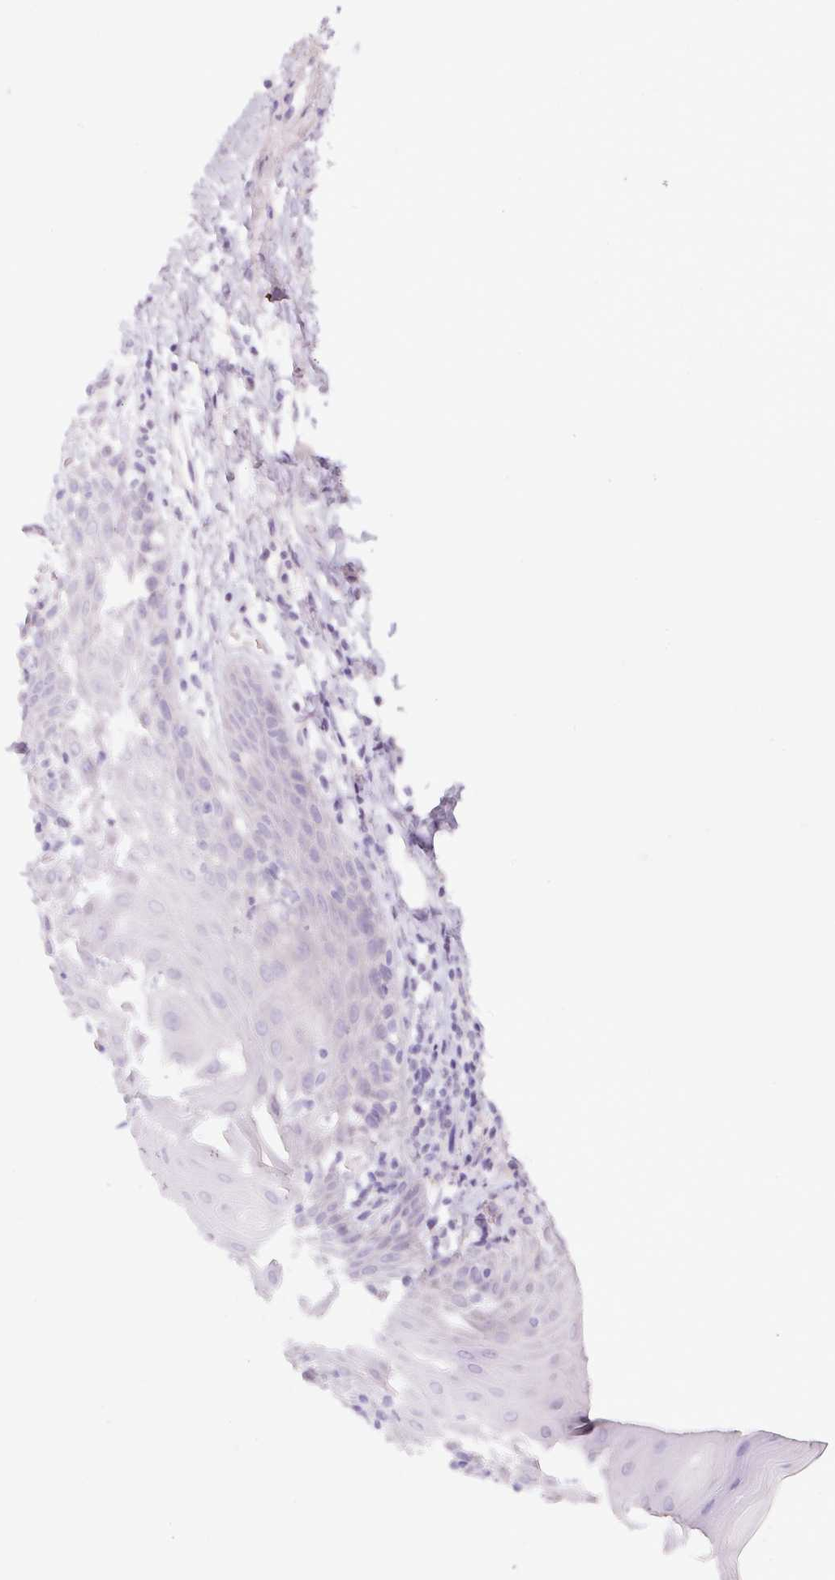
{"staining": {"intensity": "negative", "quantity": "none", "location": "none"}, "tissue": "oral mucosa", "cell_type": "Squamous epithelial cells", "image_type": "normal", "snomed": [{"axis": "morphology", "description": "Normal tissue, NOS"}, {"axis": "topography", "description": "Oral tissue"}, {"axis": "topography", "description": "Tounge, NOS"}], "caption": "This photomicrograph is of normal oral mucosa stained with IHC to label a protein in brown with the nuclei are counter-stained blue. There is no positivity in squamous epithelial cells.", "gene": "SLC2A2", "patient": {"sex": "female", "age": 59}}